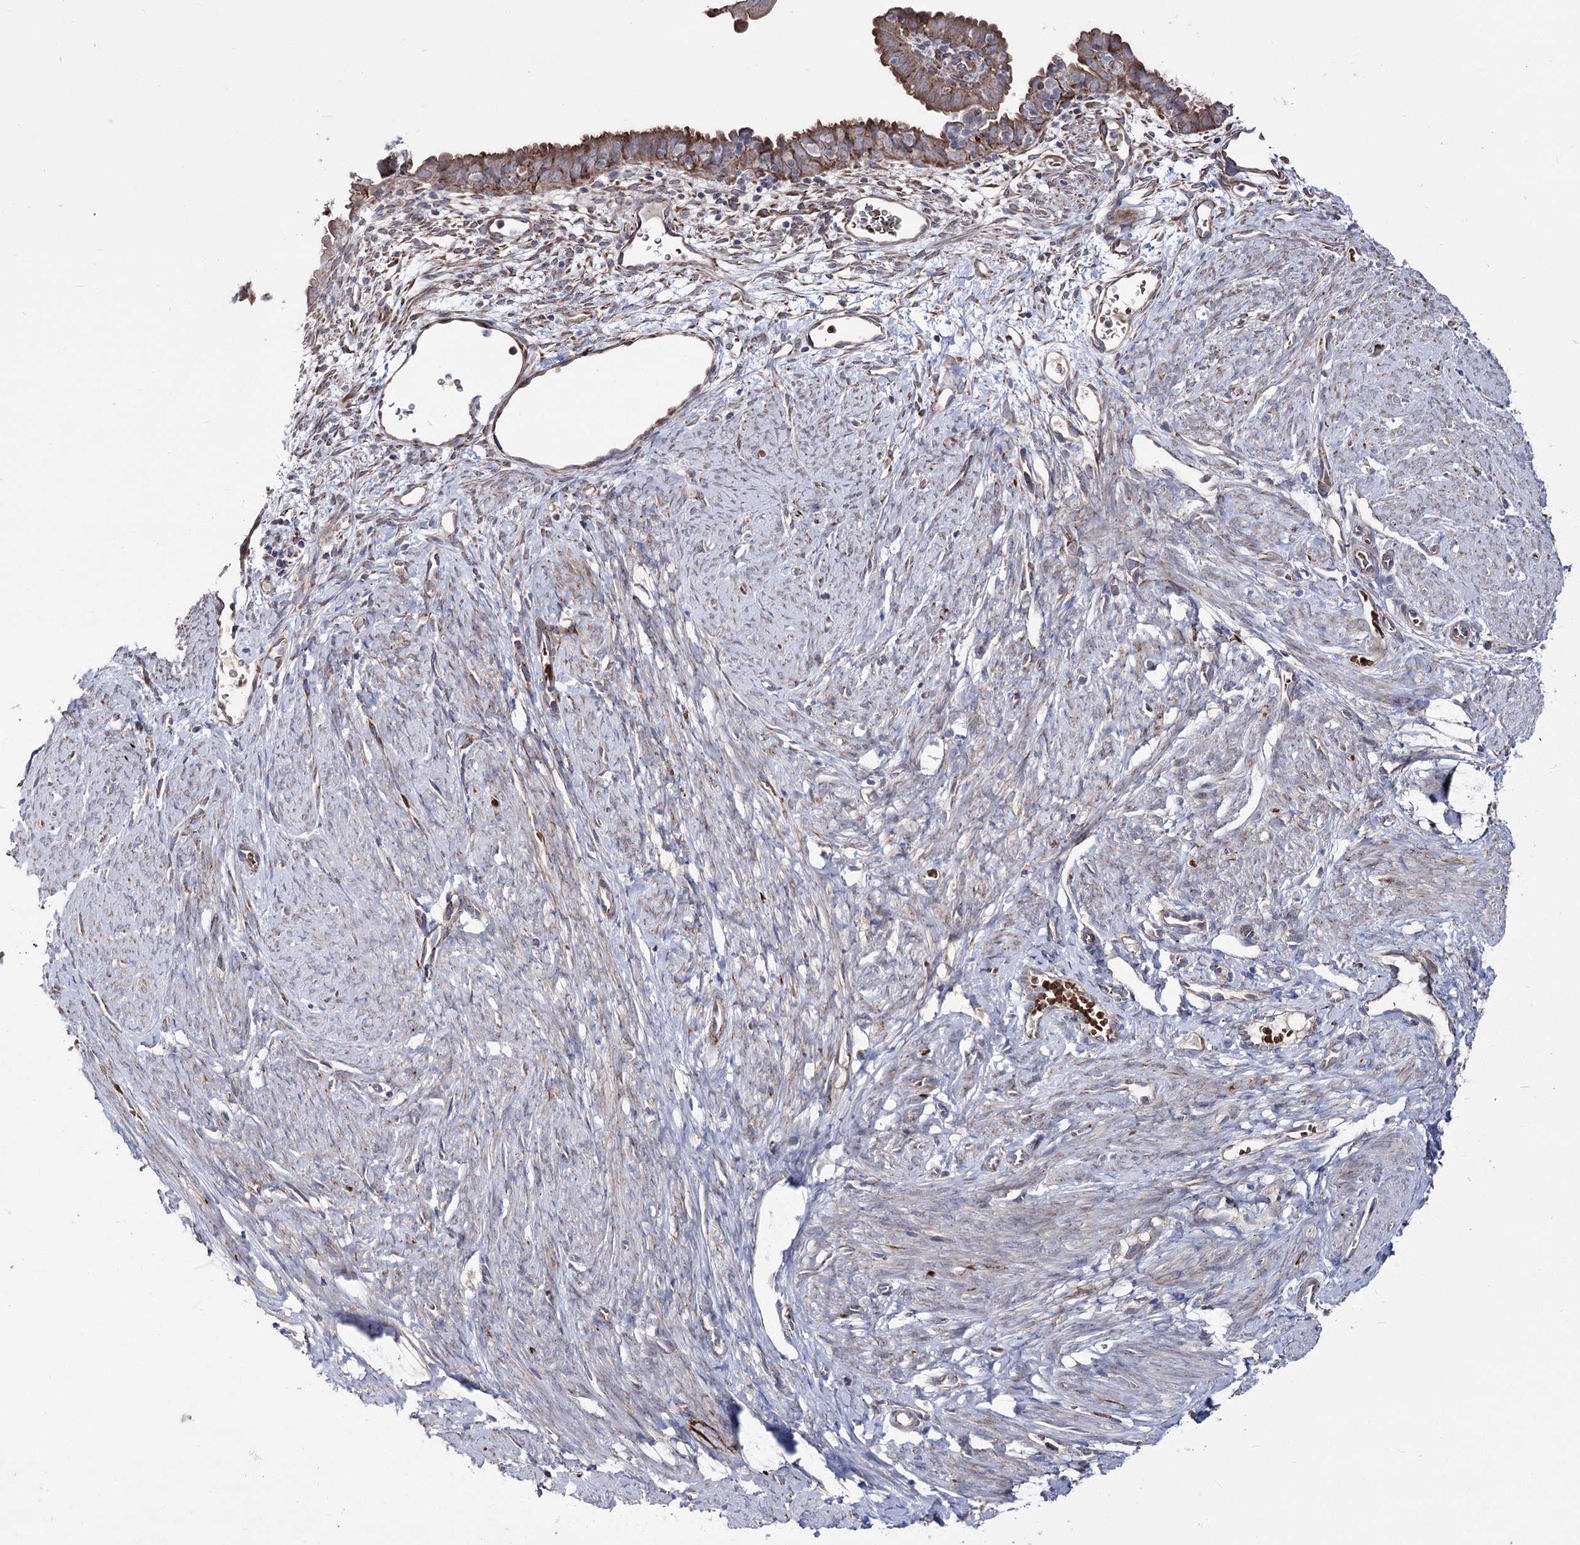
{"staining": {"intensity": "moderate", "quantity": ">75%", "location": "cytoplasmic/membranous"}, "tissue": "endometrial cancer", "cell_type": "Tumor cells", "image_type": "cancer", "snomed": [{"axis": "morphology", "description": "Adenocarcinoma, NOS"}, {"axis": "topography", "description": "Endometrium"}], "caption": "There is medium levels of moderate cytoplasmic/membranous positivity in tumor cells of endometrial cancer, as demonstrated by immunohistochemical staining (brown color).", "gene": "OSBPL5", "patient": {"sex": "female", "age": 51}}